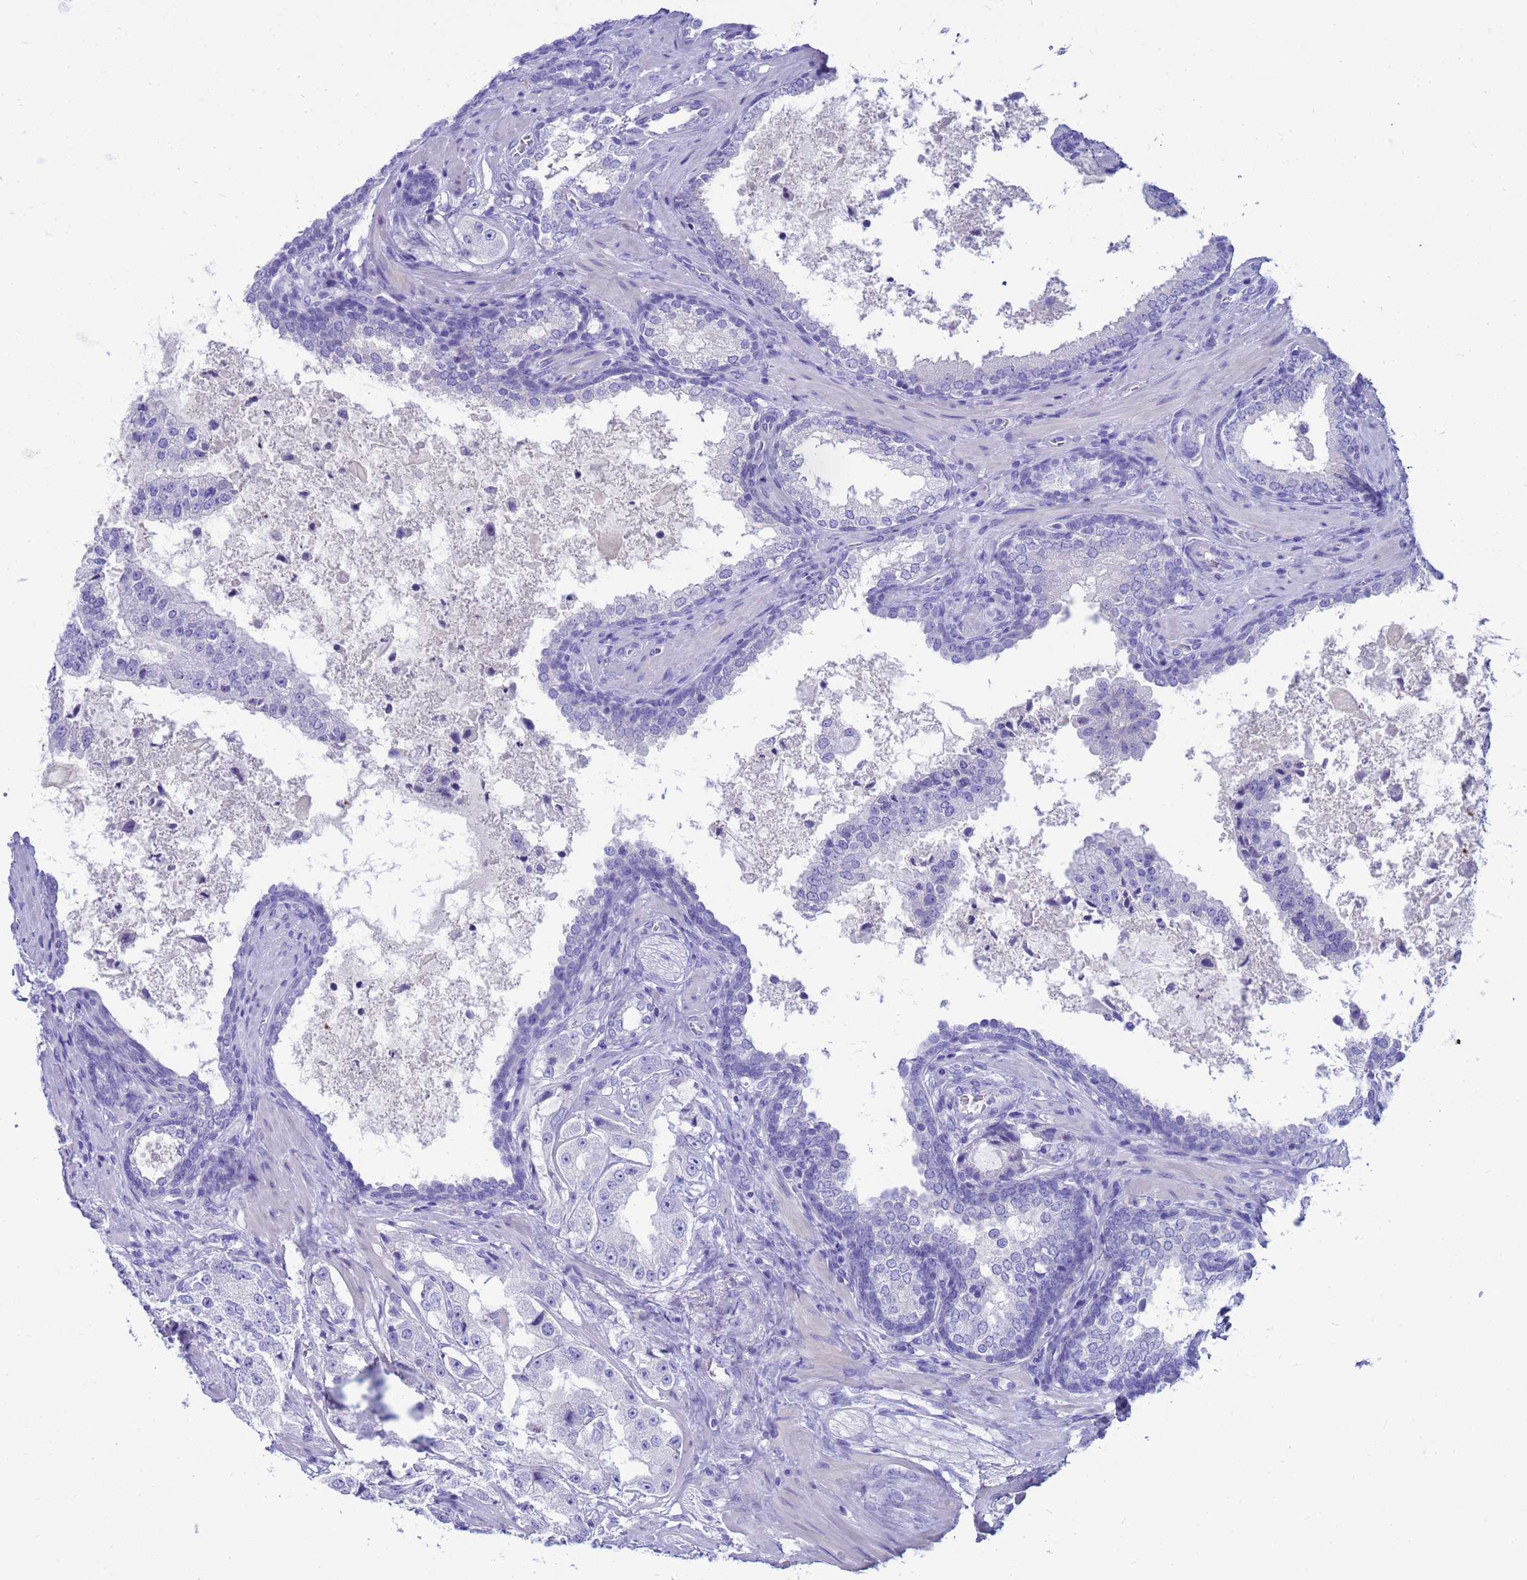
{"staining": {"intensity": "negative", "quantity": "none", "location": "none"}, "tissue": "prostate cancer", "cell_type": "Tumor cells", "image_type": "cancer", "snomed": [{"axis": "morphology", "description": "Adenocarcinoma, High grade"}, {"axis": "topography", "description": "Prostate"}], "caption": "Prostate cancer (high-grade adenocarcinoma) was stained to show a protein in brown. There is no significant staining in tumor cells. (Brightfield microscopy of DAB (3,3'-diaminobenzidine) immunohistochemistry (IHC) at high magnification).", "gene": "SYCN", "patient": {"sex": "male", "age": 73}}